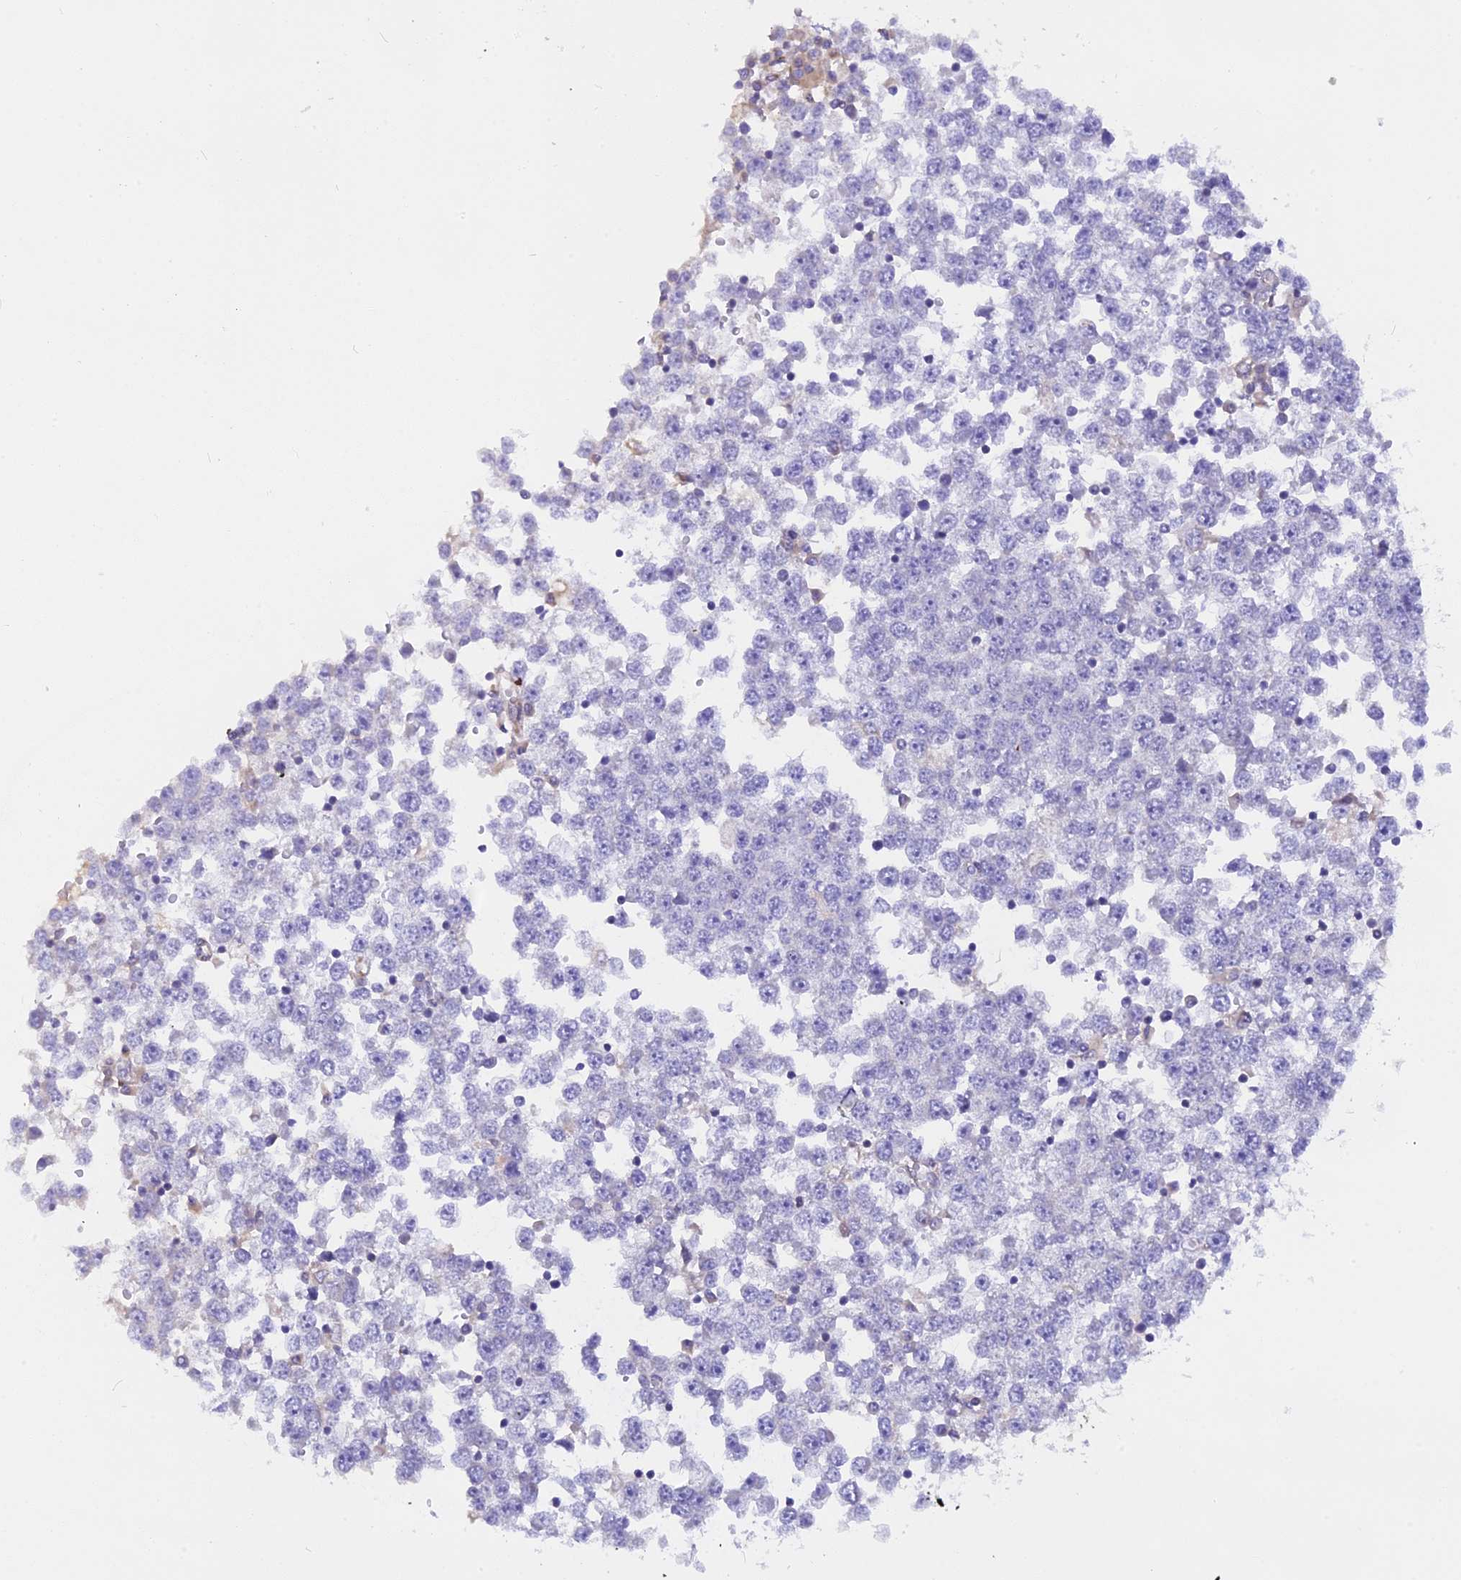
{"staining": {"intensity": "negative", "quantity": "none", "location": "none"}, "tissue": "testis cancer", "cell_type": "Tumor cells", "image_type": "cancer", "snomed": [{"axis": "morphology", "description": "Seminoma, NOS"}, {"axis": "topography", "description": "Testis"}], "caption": "Immunohistochemistry (IHC) image of testis seminoma stained for a protein (brown), which reveals no staining in tumor cells. Nuclei are stained in blue.", "gene": "TLCD1", "patient": {"sex": "male", "age": 65}}